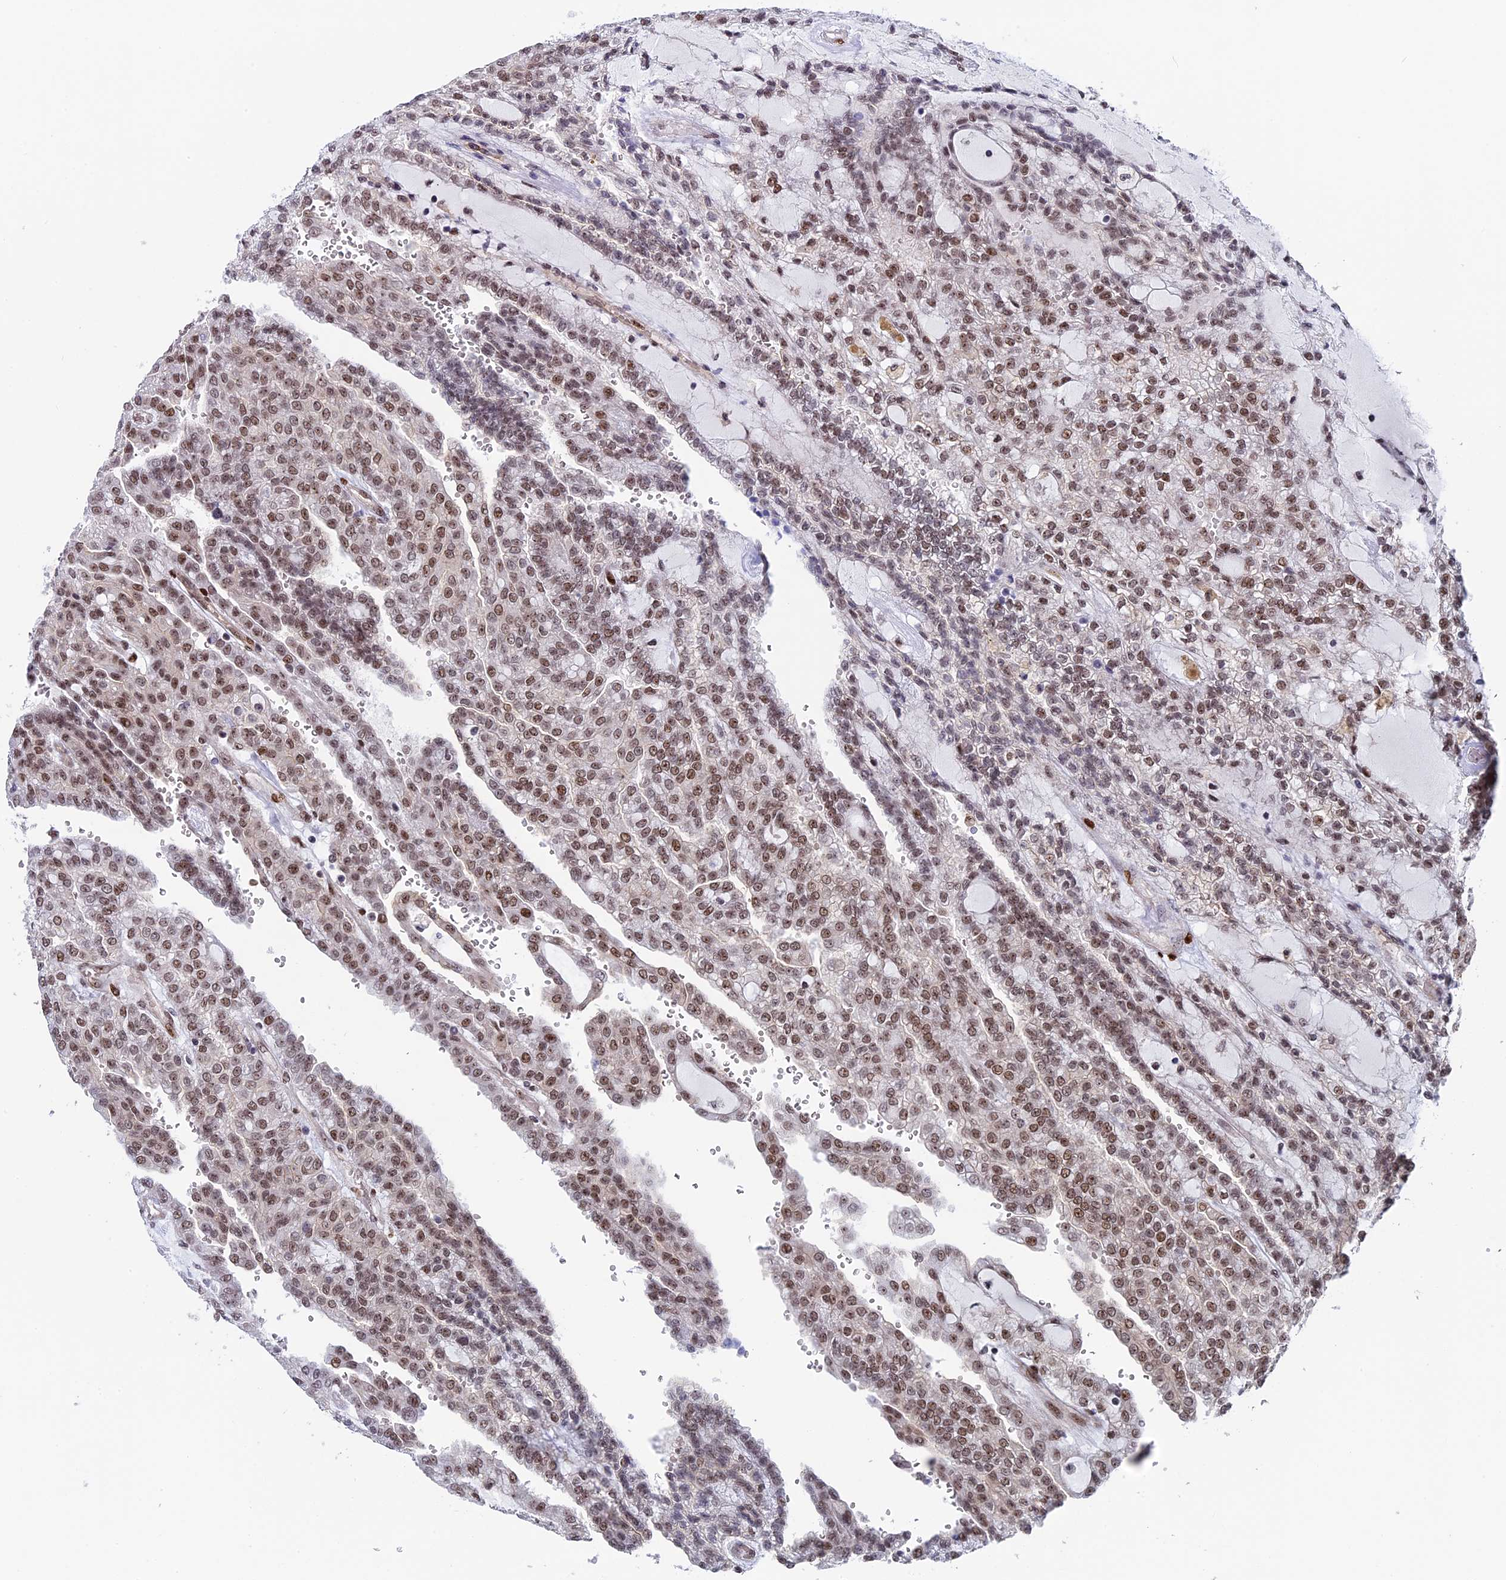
{"staining": {"intensity": "moderate", "quantity": ">75%", "location": "nuclear"}, "tissue": "renal cancer", "cell_type": "Tumor cells", "image_type": "cancer", "snomed": [{"axis": "morphology", "description": "Adenocarcinoma, NOS"}, {"axis": "topography", "description": "Kidney"}], "caption": "Renal cancer (adenocarcinoma) tissue displays moderate nuclear expression in about >75% of tumor cells (IHC, brightfield microscopy, high magnification).", "gene": "CCDC86", "patient": {"sex": "male", "age": 63}}